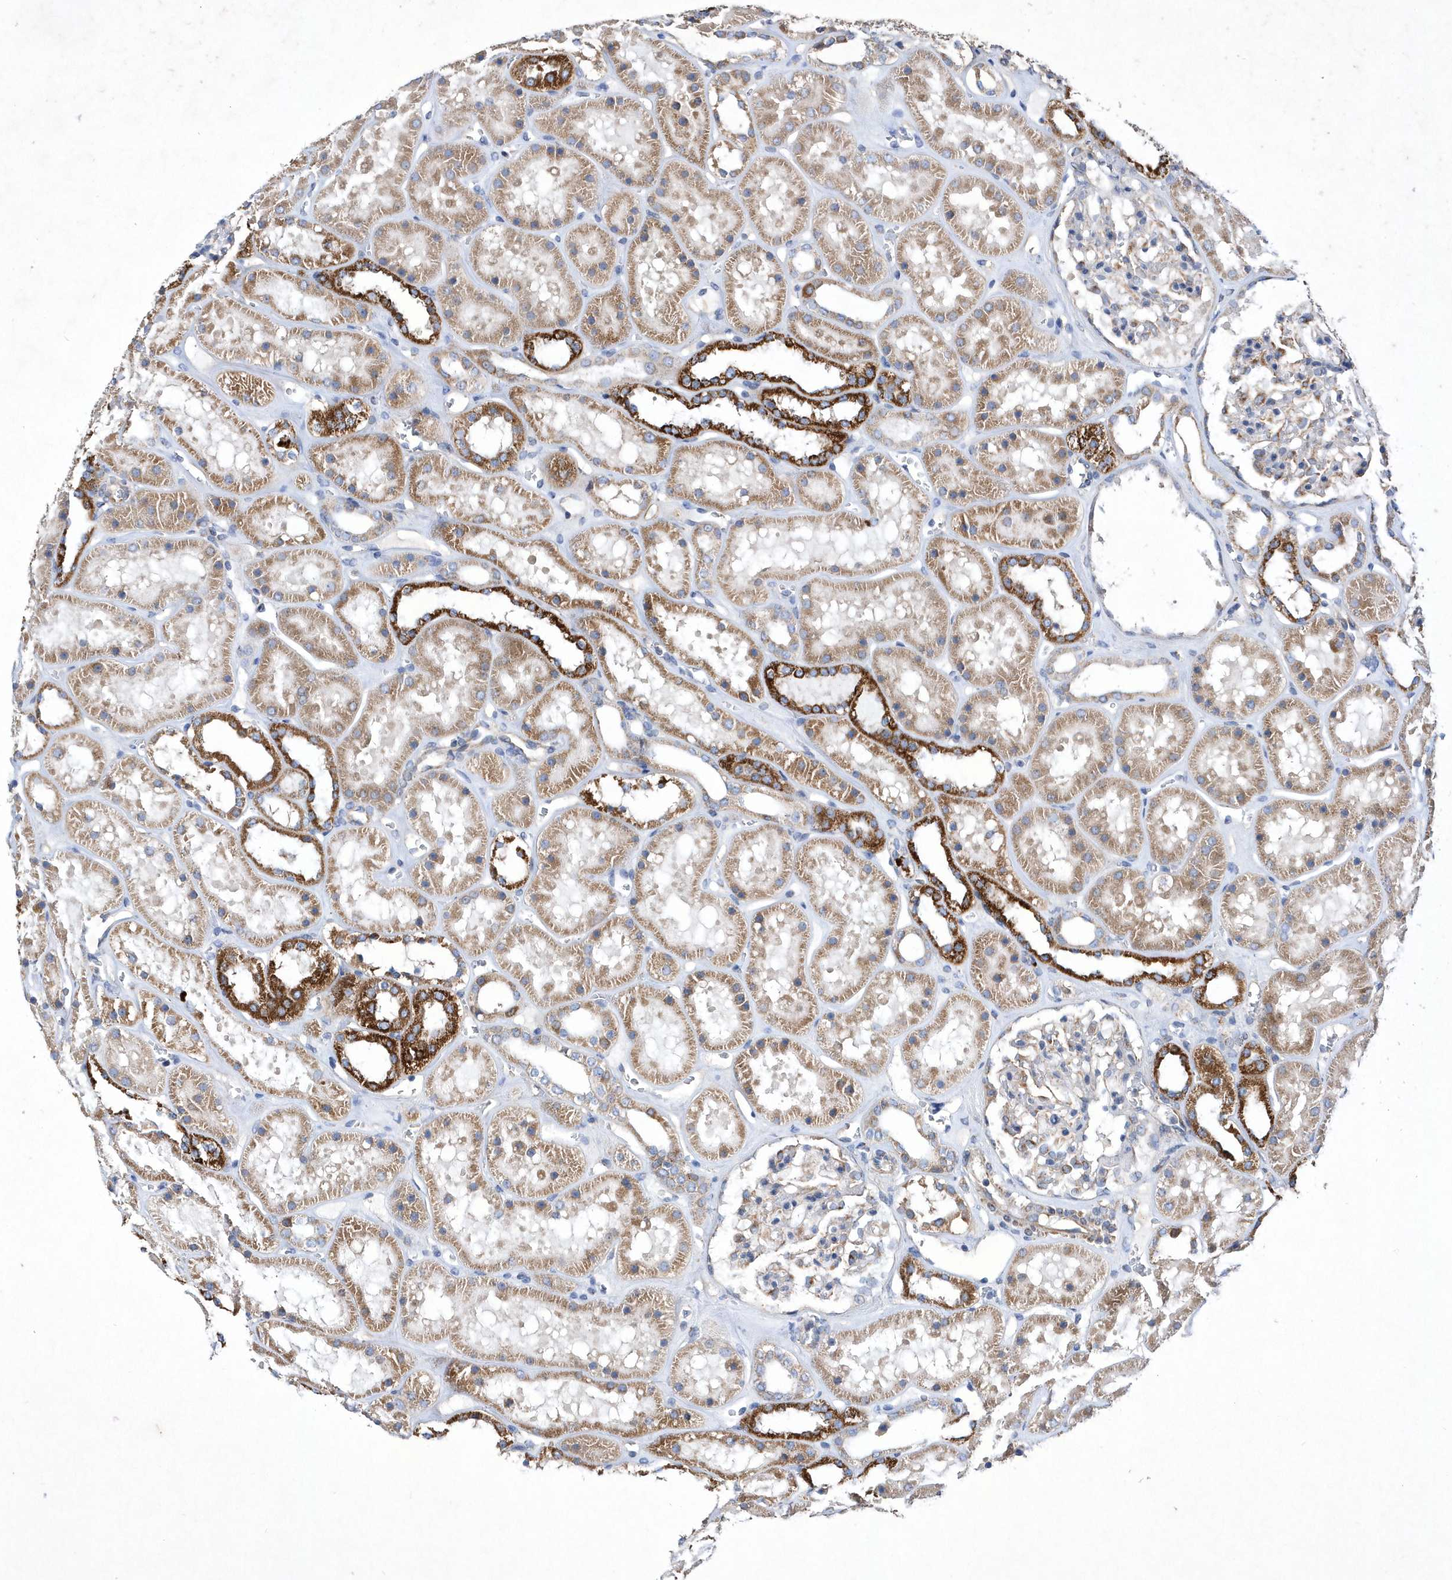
{"staining": {"intensity": "weak", "quantity": "25%-75%", "location": "cytoplasmic/membranous"}, "tissue": "kidney", "cell_type": "Cells in glomeruli", "image_type": "normal", "snomed": [{"axis": "morphology", "description": "Normal tissue, NOS"}, {"axis": "topography", "description": "Kidney"}], "caption": "Normal kidney demonstrates weak cytoplasmic/membranous staining in about 25%-75% of cells in glomeruli (IHC, brightfield microscopy, high magnification)..", "gene": "METTL8", "patient": {"sex": "female", "age": 41}}